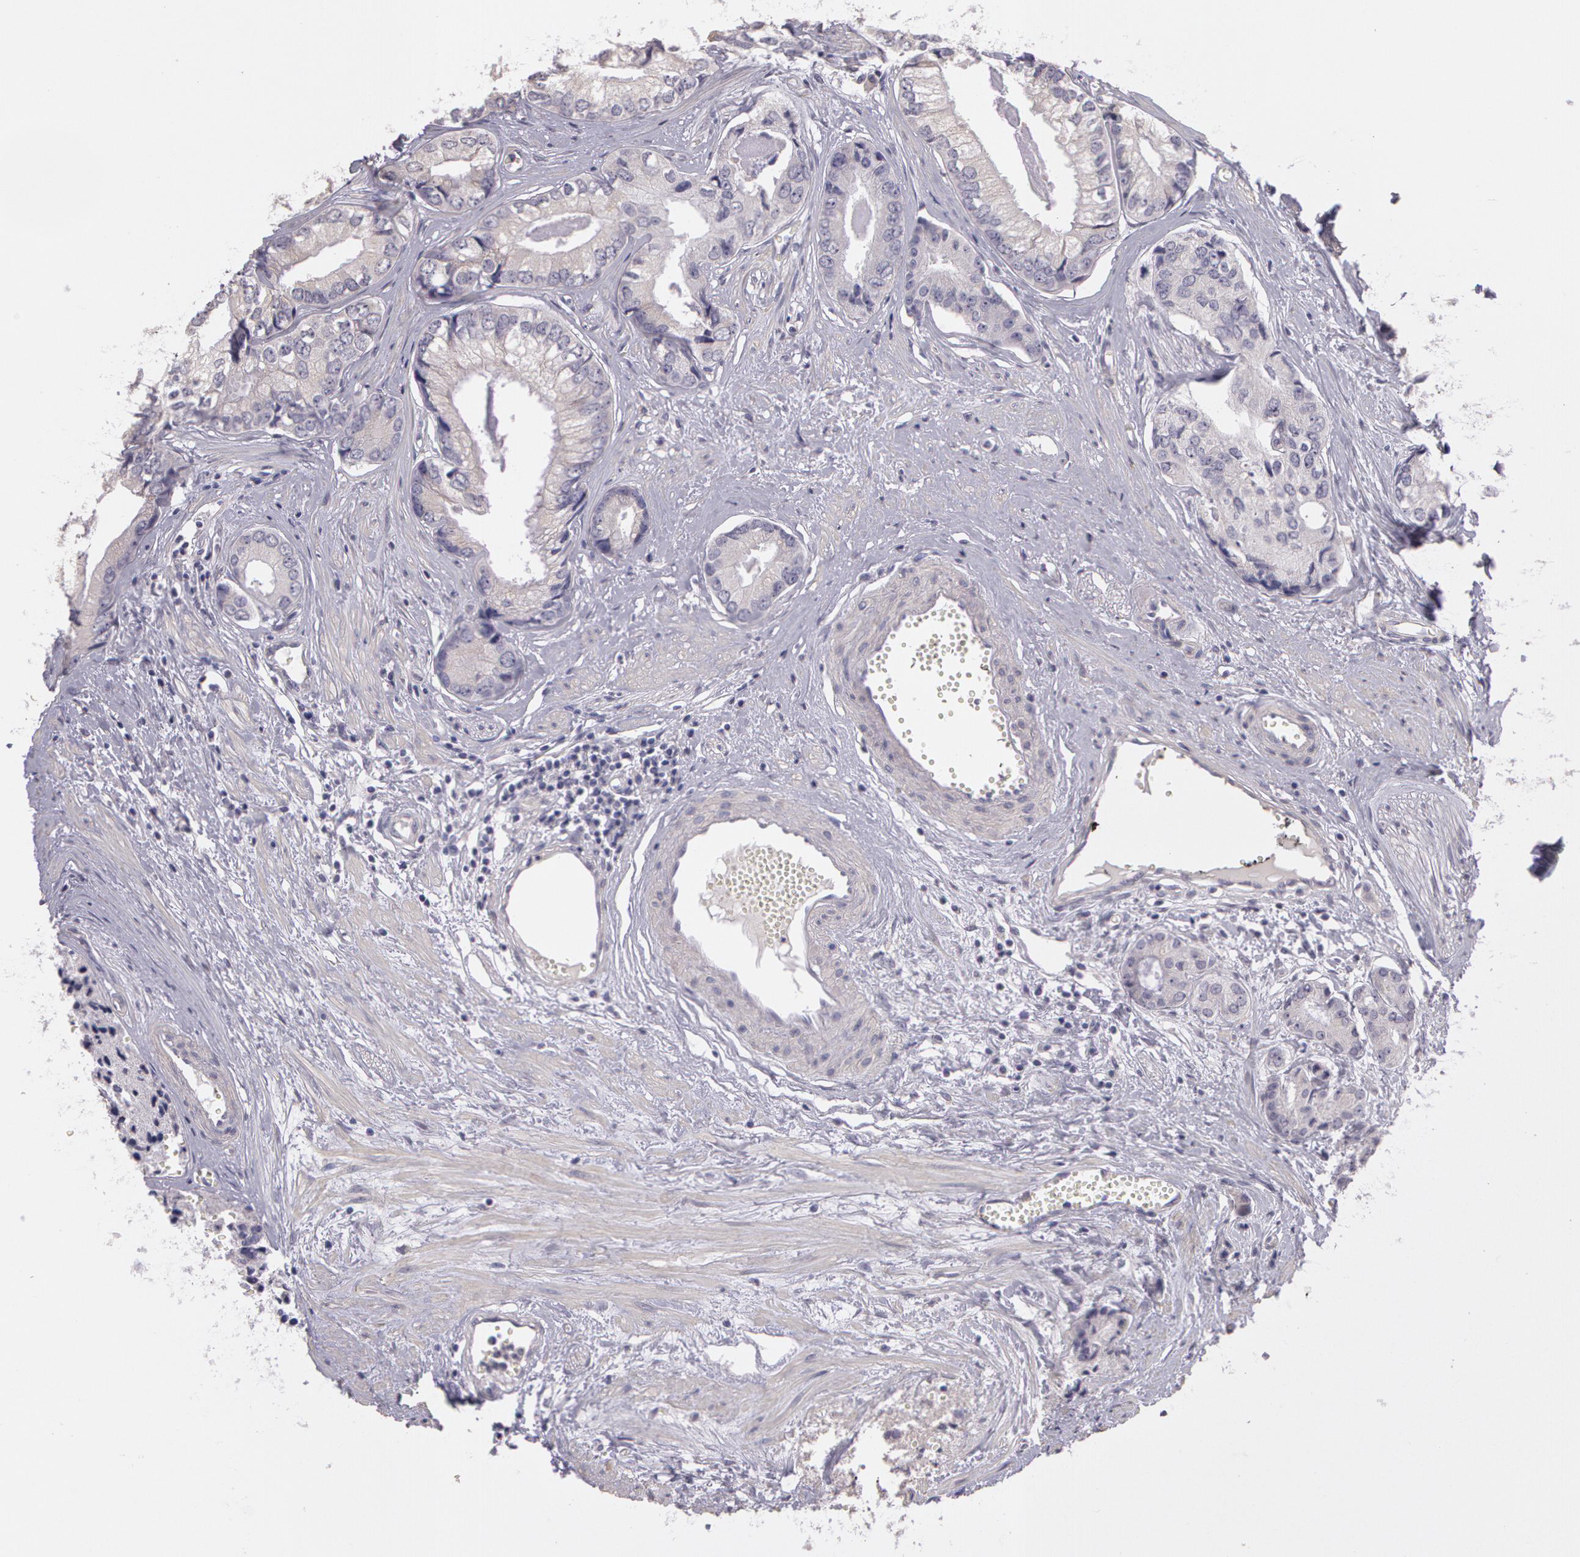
{"staining": {"intensity": "negative", "quantity": "none", "location": "none"}, "tissue": "prostate cancer", "cell_type": "Tumor cells", "image_type": "cancer", "snomed": [{"axis": "morphology", "description": "Adenocarcinoma, High grade"}, {"axis": "topography", "description": "Prostate"}], "caption": "Human prostate high-grade adenocarcinoma stained for a protein using immunohistochemistry exhibits no positivity in tumor cells.", "gene": "G2E3", "patient": {"sex": "male", "age": 56}}